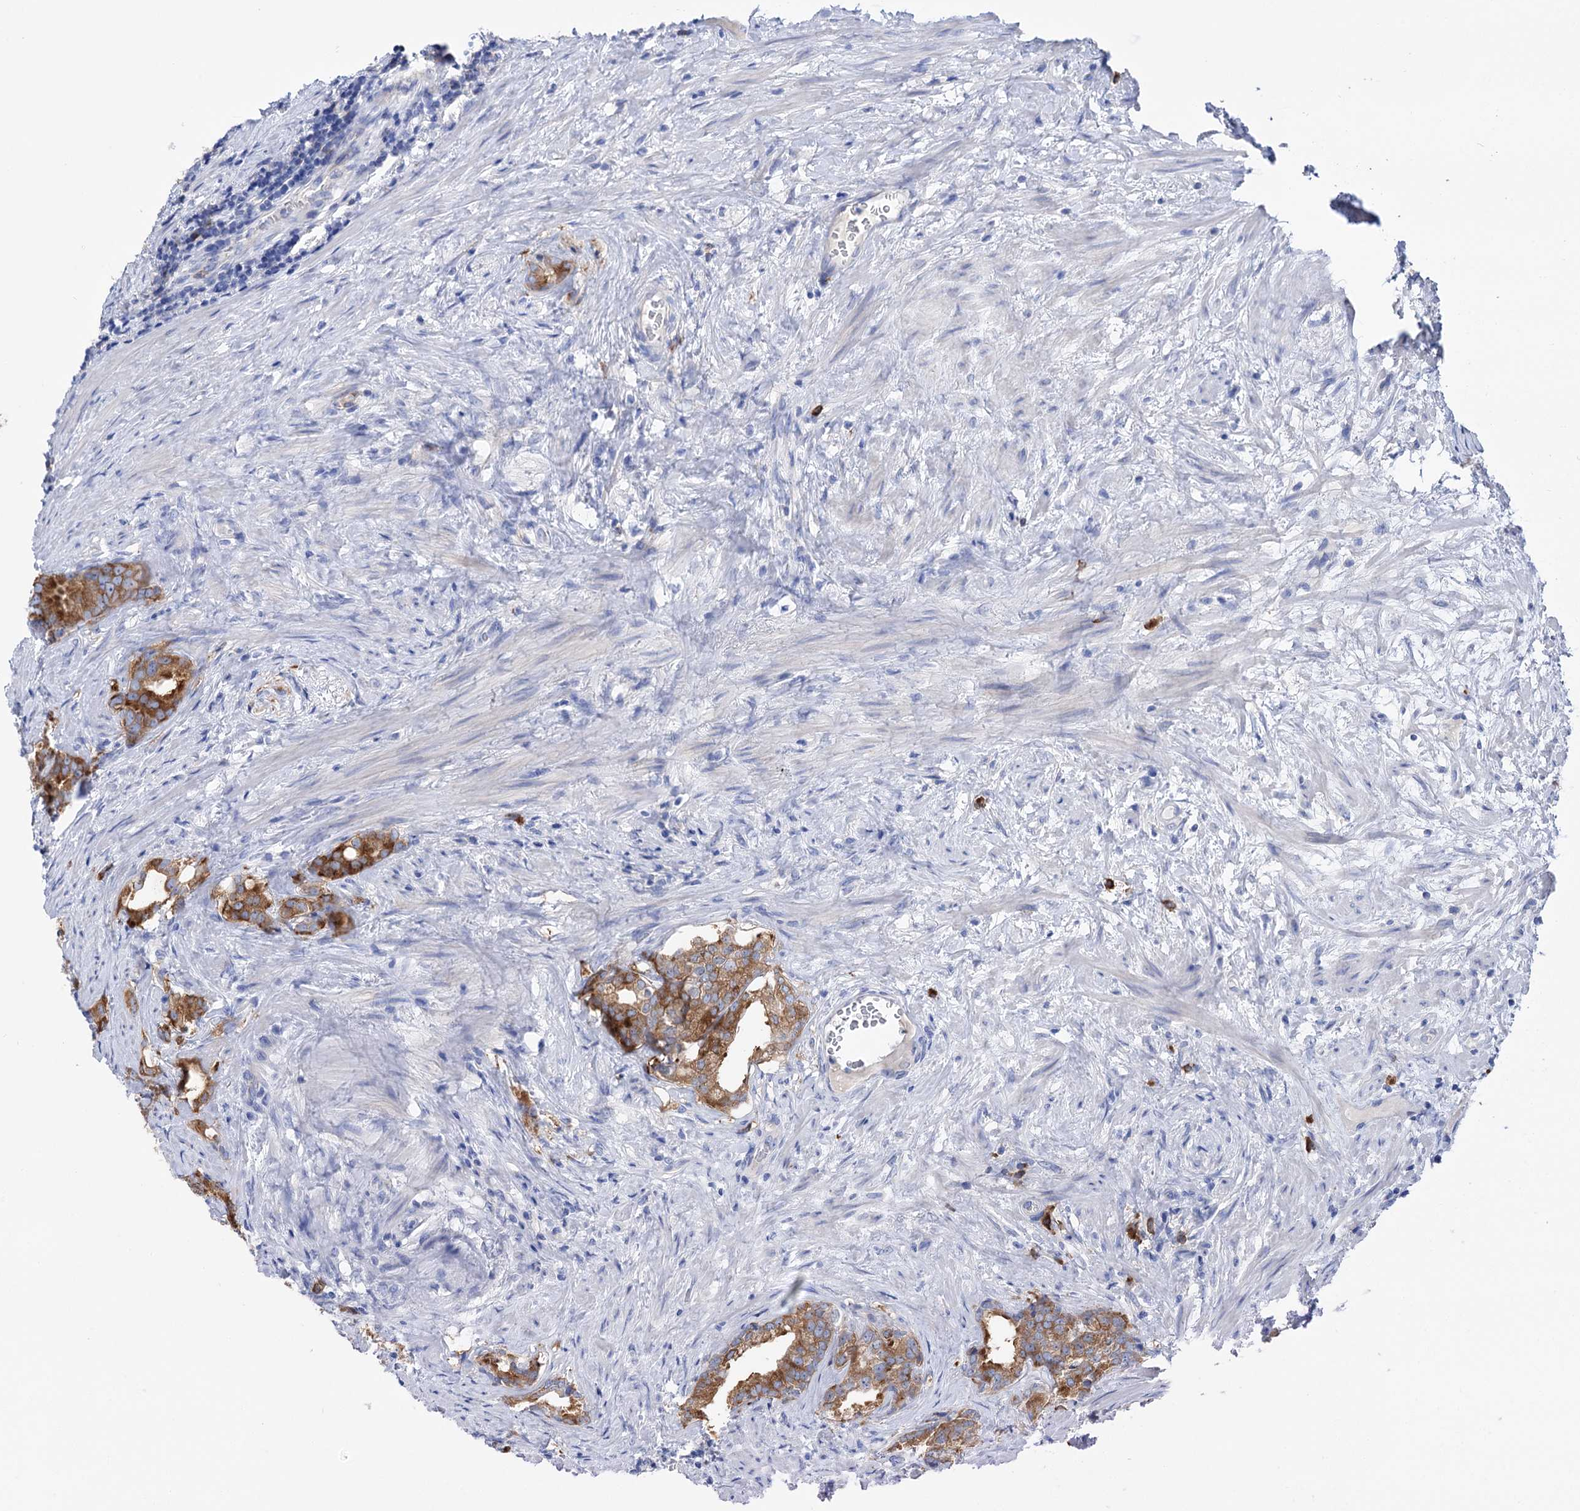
{"staining": {"intensity": "moderate", "quantity": ">75%", "location": "cytoplasmic/membranous"}, "tissue": "prostate cancer", "cell_type": "Tumor cells", "image_type": "cancer", "snomed": [{"axis": "morphology", "description": "Adenocarcinoma, Low grade"}, {"axis": "topography", "description": "Prostate"}], "caption": "Immunohistochemical staining of human low-grade adenocarcinoma (prostate) shows moderate cytoplasmic/membranous protein expression in about >75% of tumor cells. The protein of interest is shown in brown color, while the nuclei are stained blue.", "gene": "BBS4", "patient": {"sex": "male", "age": 71}}